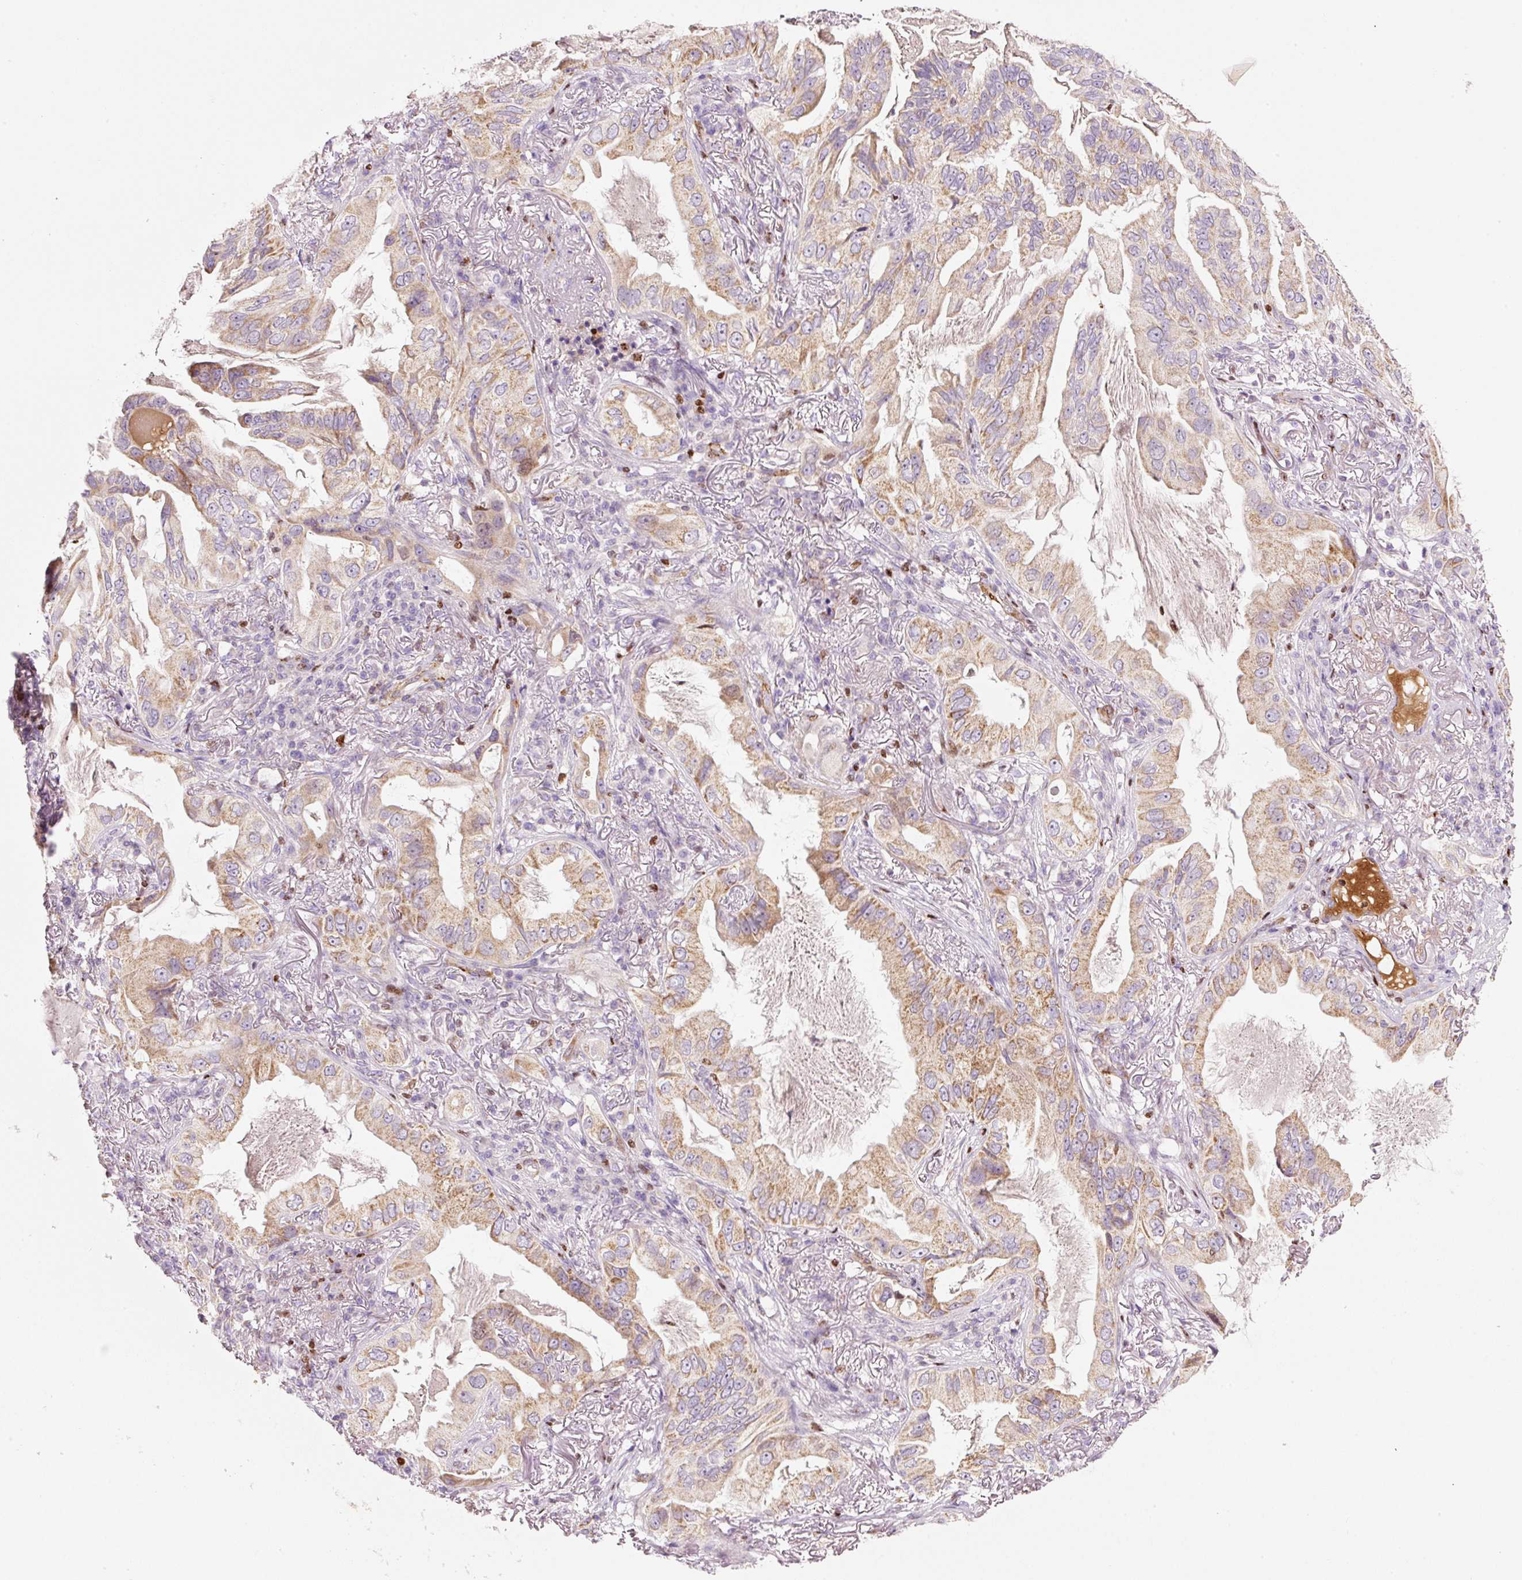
{"staining": {"intensity": "moderate", "quantity": "25%-75%", "location": "cytoplasmic/membranous"}, "tissue": "lung cancer", "cell_type": "Tumor cells", "image_type": "cancer", "snomed": [{"axis": "morphology", "description": "Adenocarcinoma, NOS"}, {"axis": "topography", "description": "Lung"}], "caption": "The micrograph displays a brown stain indicating the presence of a protein in the cytoplasmic/membranous of tumor cells in lung adenocarcinoma.", "gene": "TMEM8B", "patient": {"sex": "female", "age": 69}}